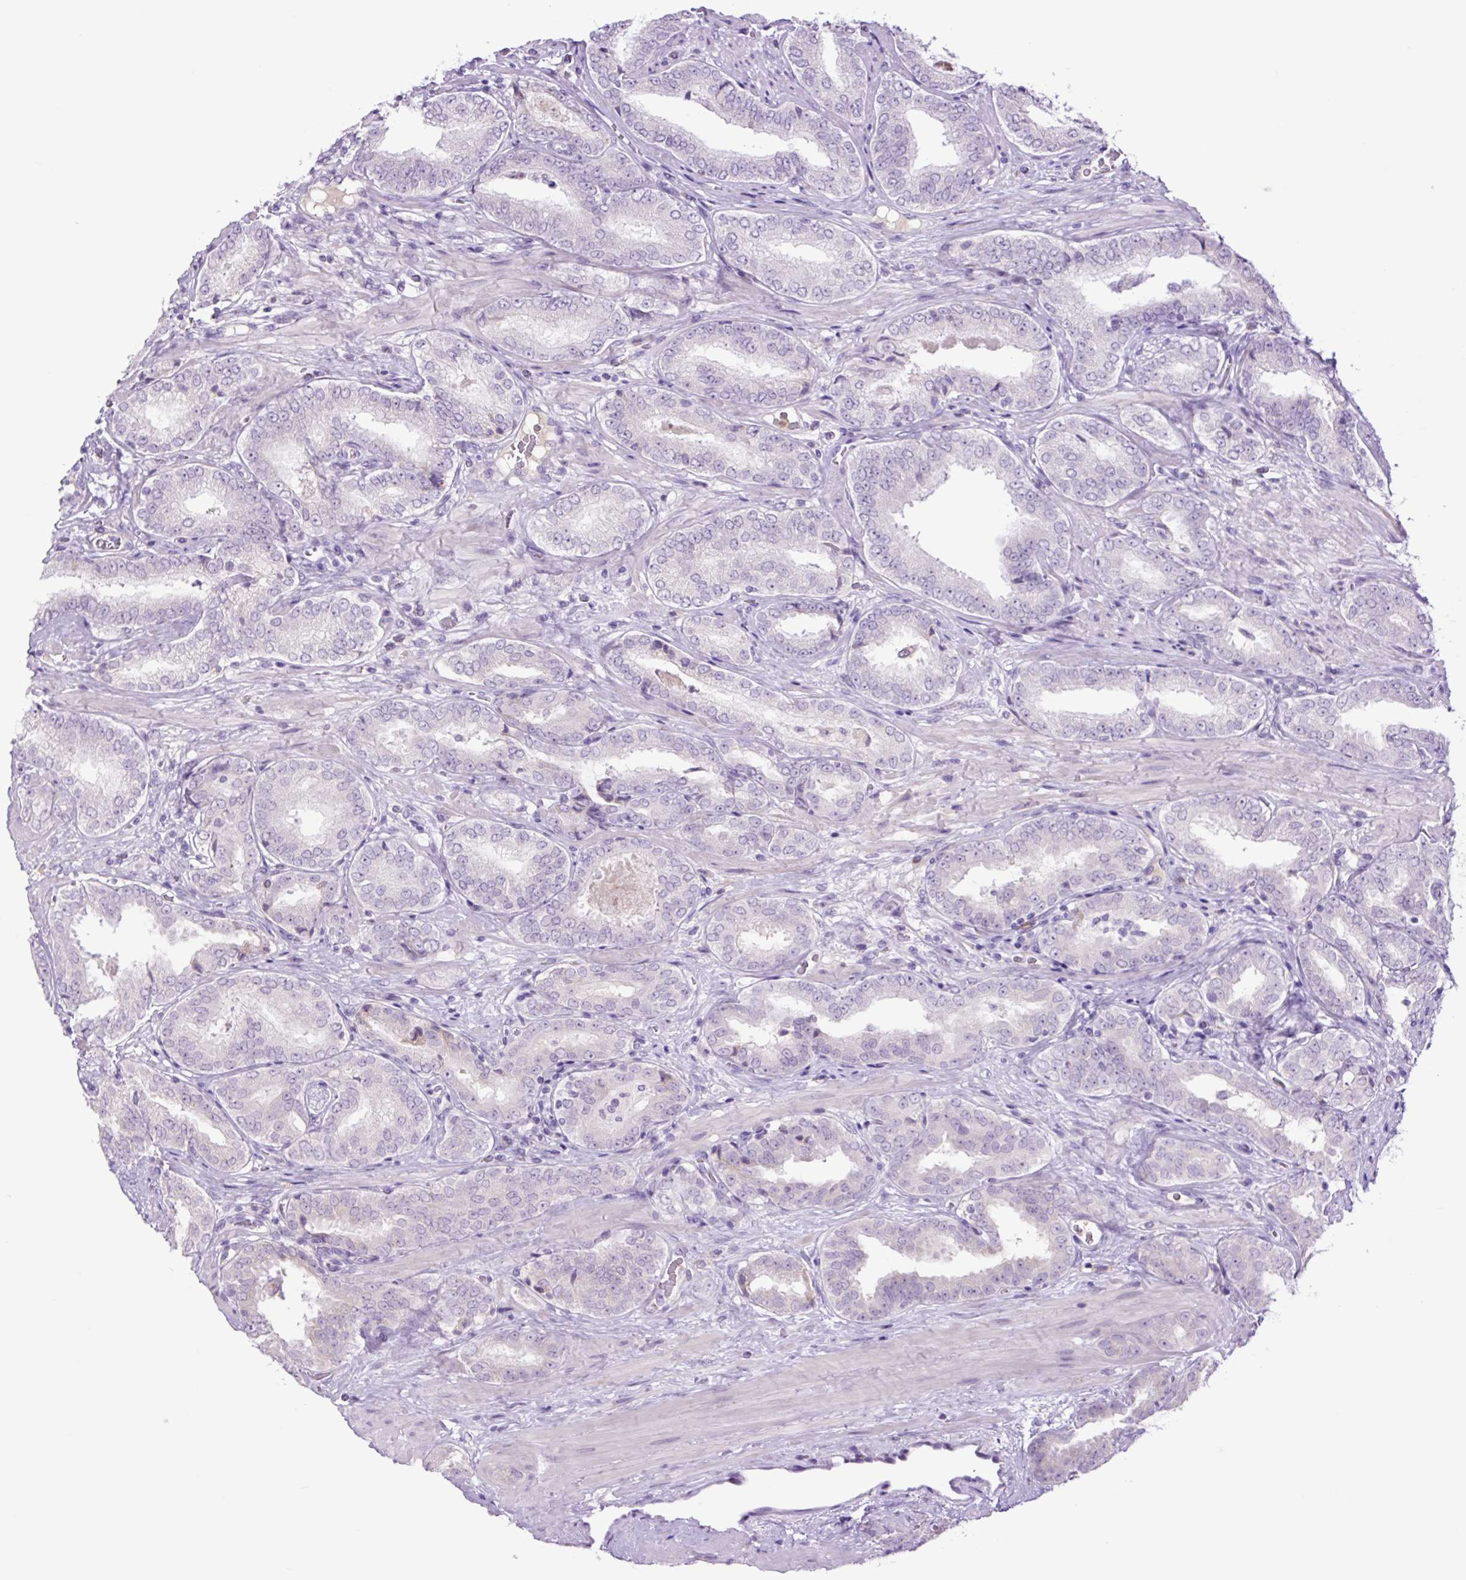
{"staining": {"intensity": "negative", "quantity": "none", "location": "none"}, "tissue": "prostate cancer", "cell_type": "Tumor cells", "image_type": "cancer", "snomed": [{"axis": "morphology", "description": "Adenocarcinoma, High grade"}, {"axis": "topography", "description": "Prostate"}], "caption": "Tumor cells show no significant positivity in adenocarcinoma (high-grade) (prostate).", "gene": "MFSD3", "patient": {"sex": "male", "age": 72}}